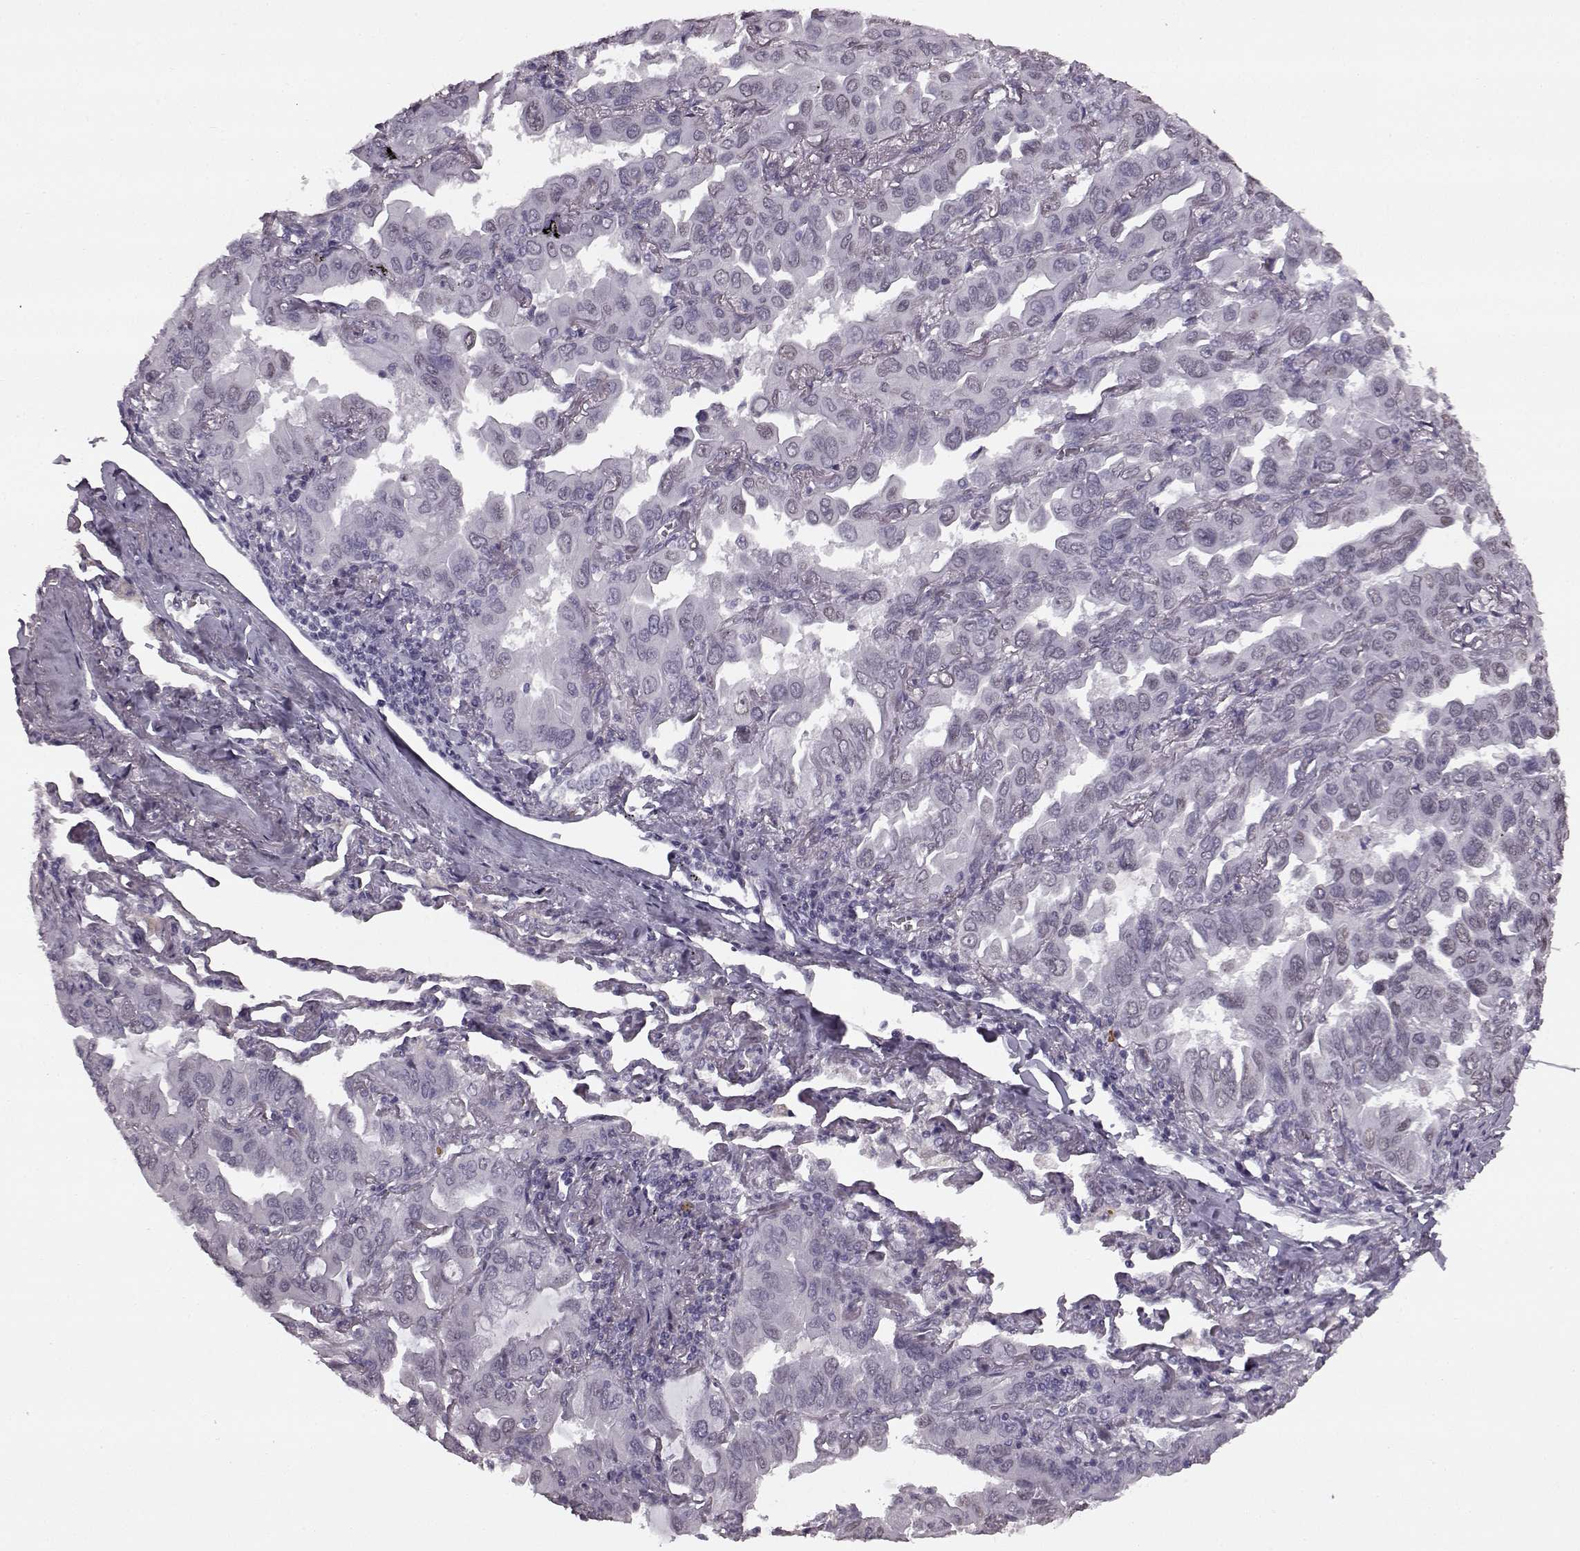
{"staining": {"intensity": "negative", "quantity": "none", "location": "none"}, "tissue": "lung cancer", "cell_type": "Tumor cells", "image_type": "cancer", "snomed": [{"axis": "morphology", "description": "Adenocarcinoma, NOS"}, {"axis": "topography", "description": "Lung"}], "caption": "High magnification brightfield microscopy of adenocarcinoma (lung) stained with DAB (3,3'-diaminobenzidine) (brown) and counterstained with hematoxylin (blue): tumor cells show no significant positivity.", "gene": "PRPH2", "patient": {"sex": "male", "age": 64}}